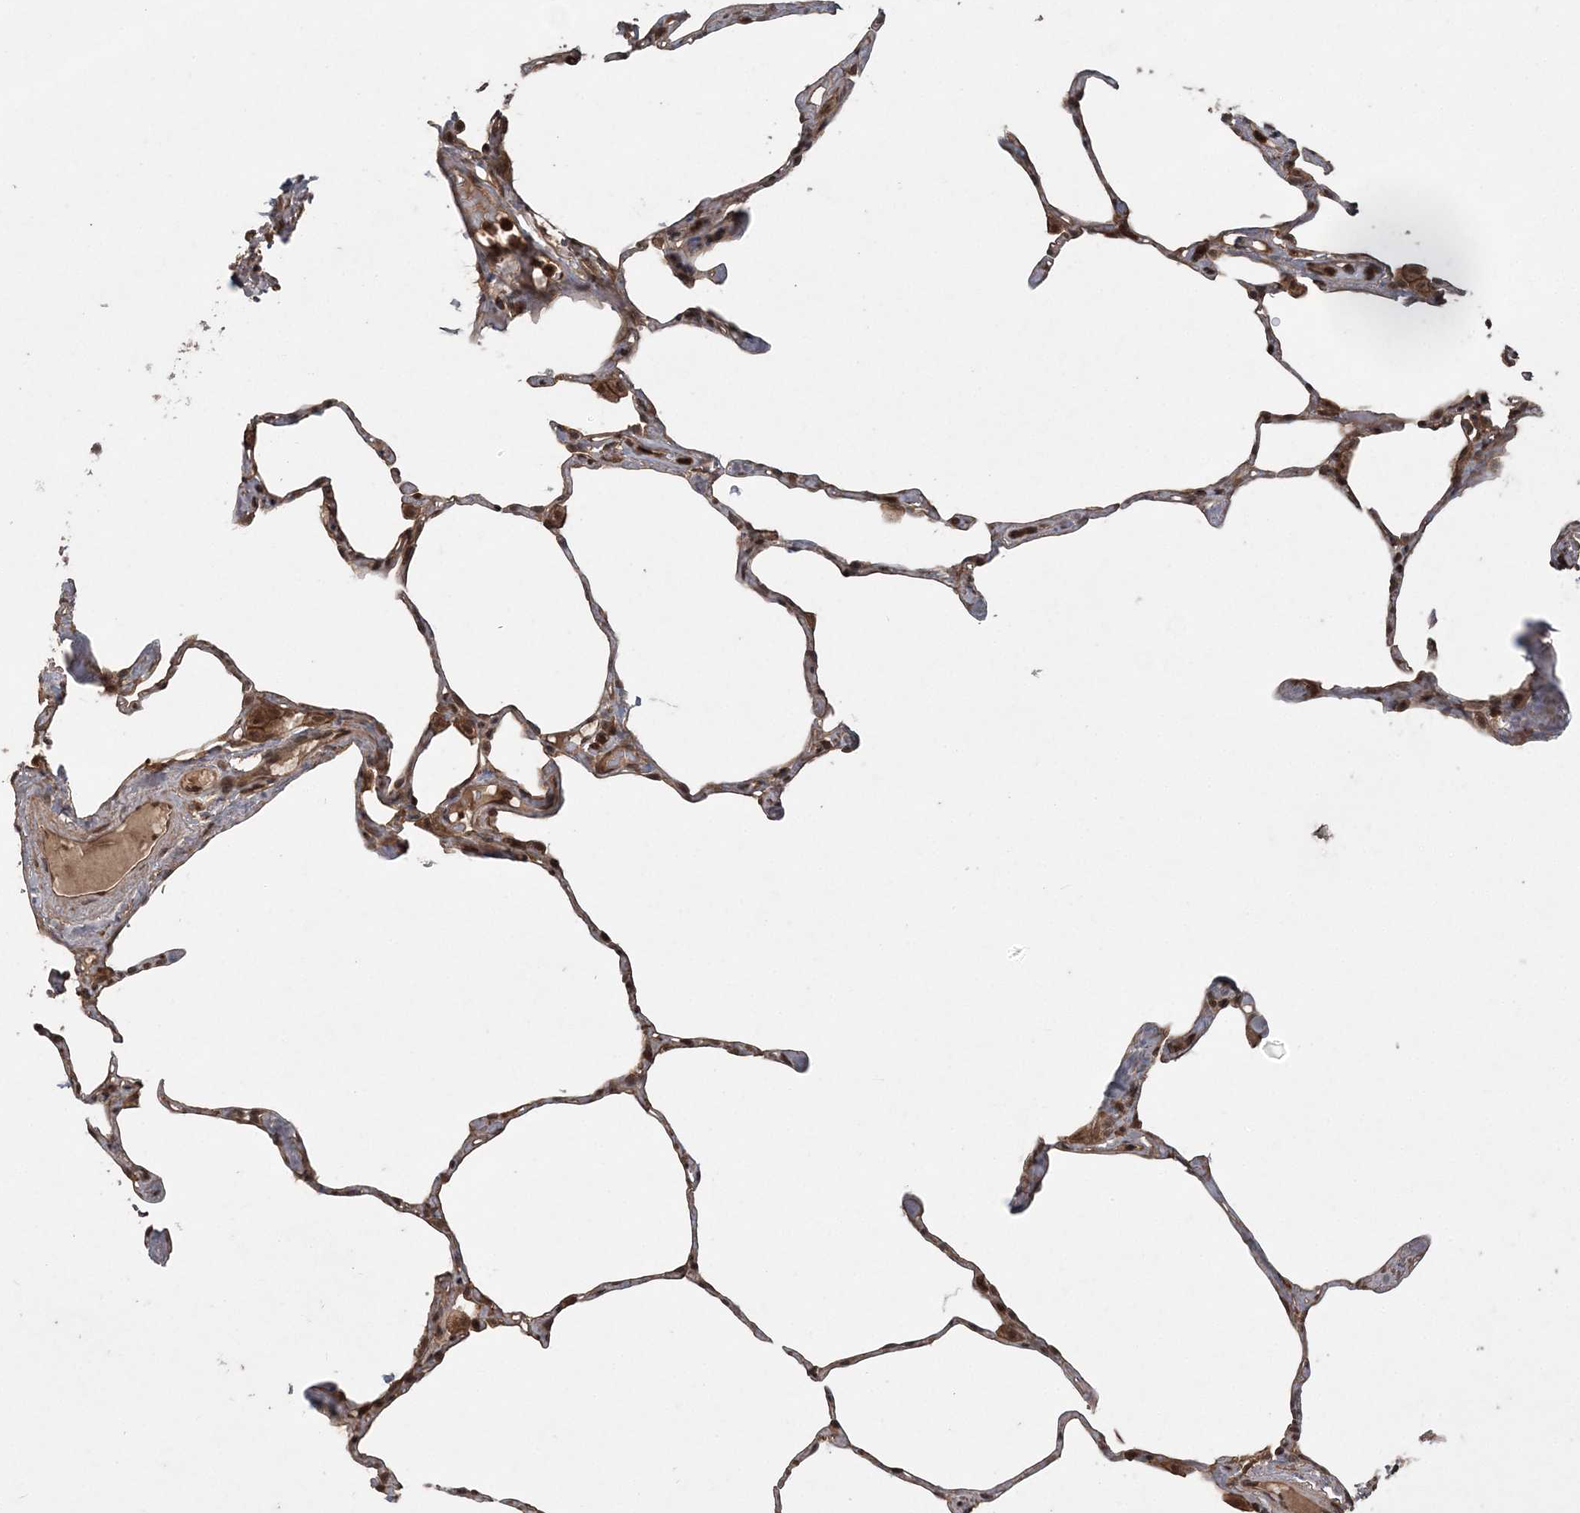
{"staining": {"intensity": "moderate", "quantity": "25%-75%", "location": "cytoplasmic/membranous"}, "tissue": "lung", "cell_type": "Alveolar cells", "image_type": "normal", "snomed": [{"axis": "morphology", "description": "Normal tissue, NOS"}, {"axis": "topography", "description": "Lung"}], "caption": "Immunohistochemical staining of benign human lung shows medium levels of moderate cytoplasmic/membranous staining in approximately 25%-75% of alveolar cells. The protein is stained brown, and the nuclei are stained in blue (DAB IHC with brightfield microscopy, high magnification).", "gene": "LACC1", "patient": {"sex": "male", "age": 65}}